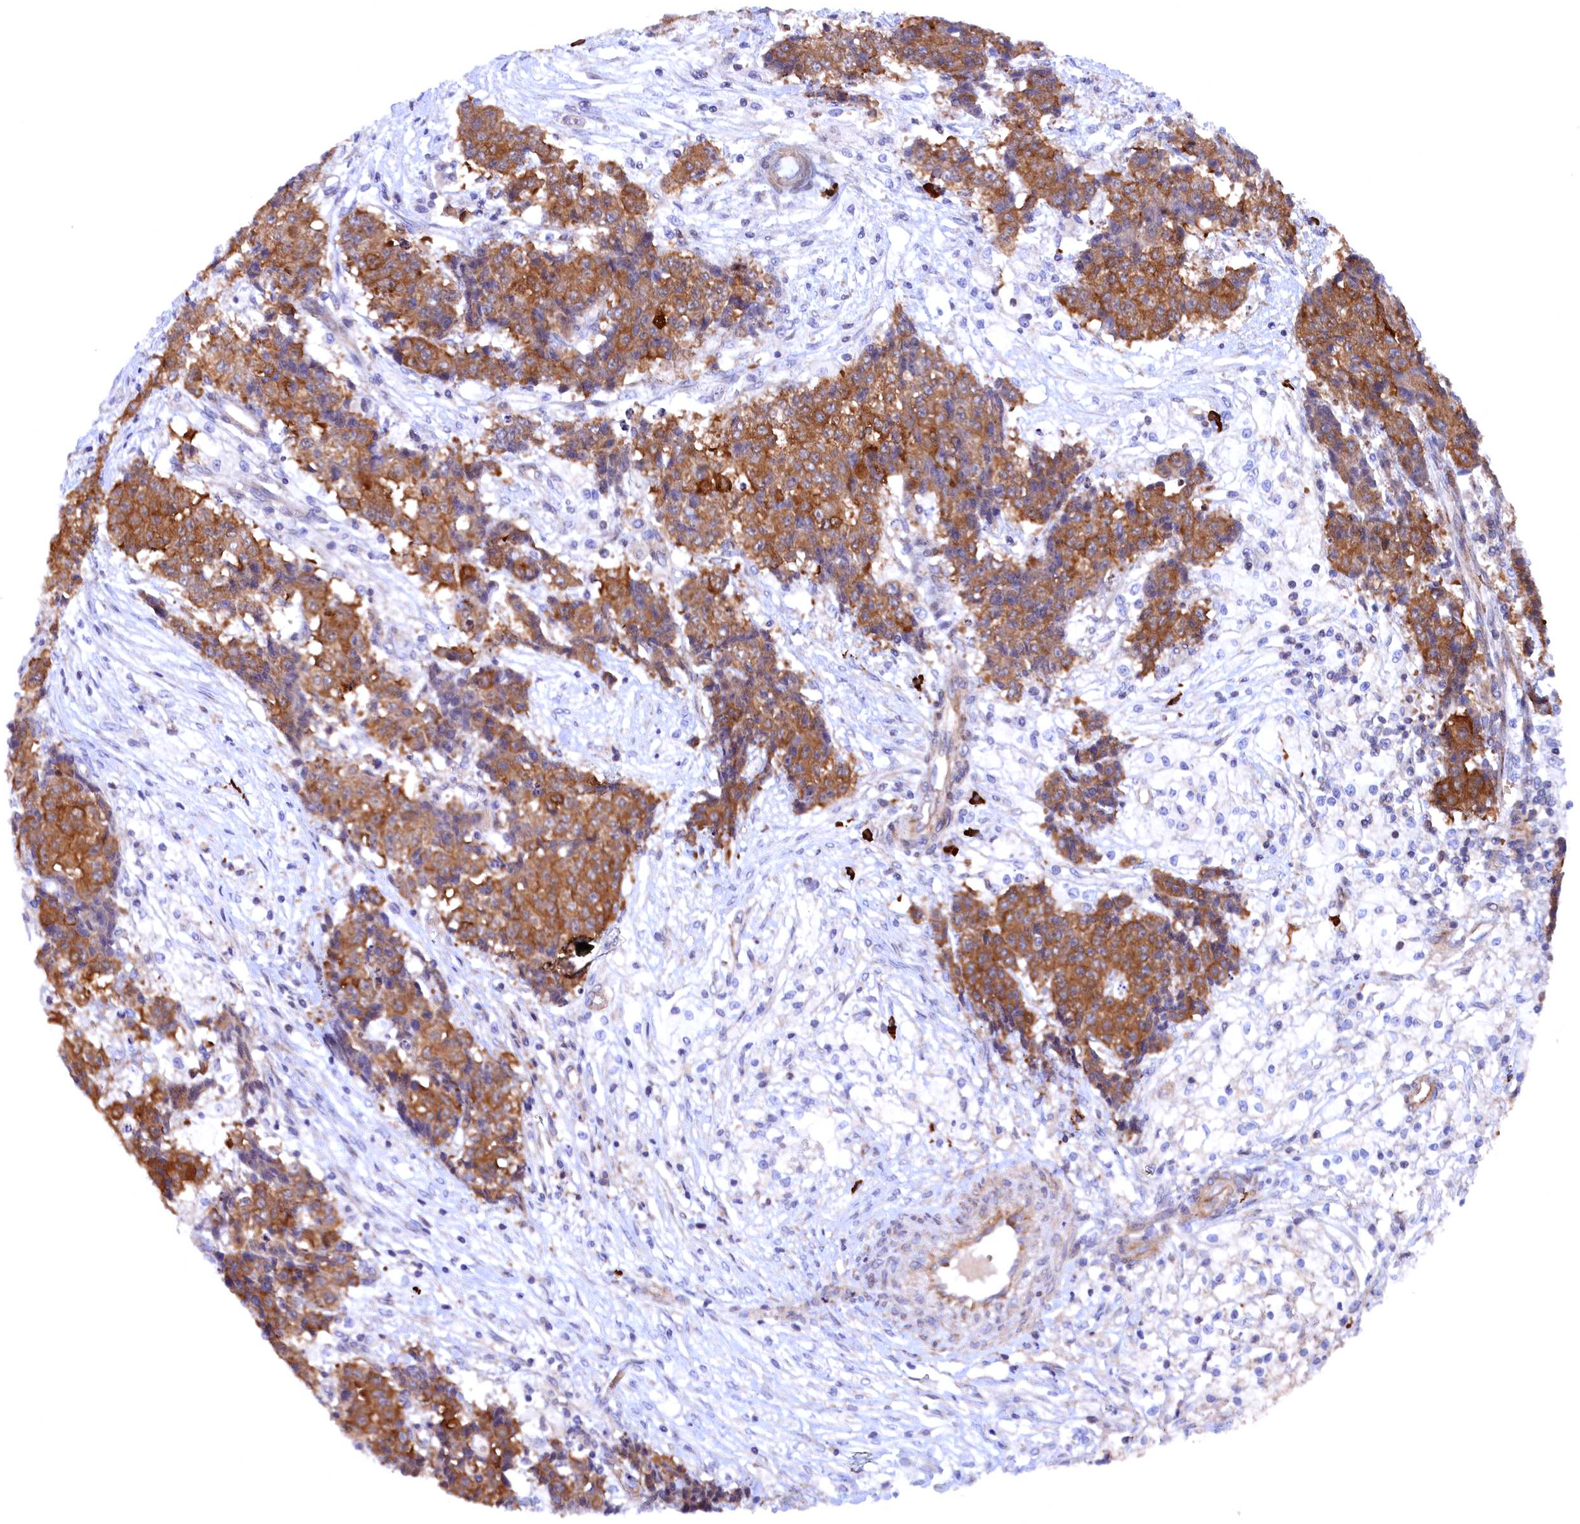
{"staining": {"intensity": "moderate", "quantity": ">75%", "location": "cytoplasmic/membranous"}, "tissue": "ovarian cancer", "cell_type": "Tumor cells", "image_type": "cancer", "snomed": [{"axis": "morphology", "description": "Carcinoma, endometroid"}, {"axis": "topography", "description": "Ovary"}], "caption": "Immunohistochemical staining of human ovarian cancer exhibits medium levels of moderate cytoplasmic/membranous protein expression in about >75% of tumor cells.", "gene": "JPT2", "patient": {"sex": "female", "age": 42}}